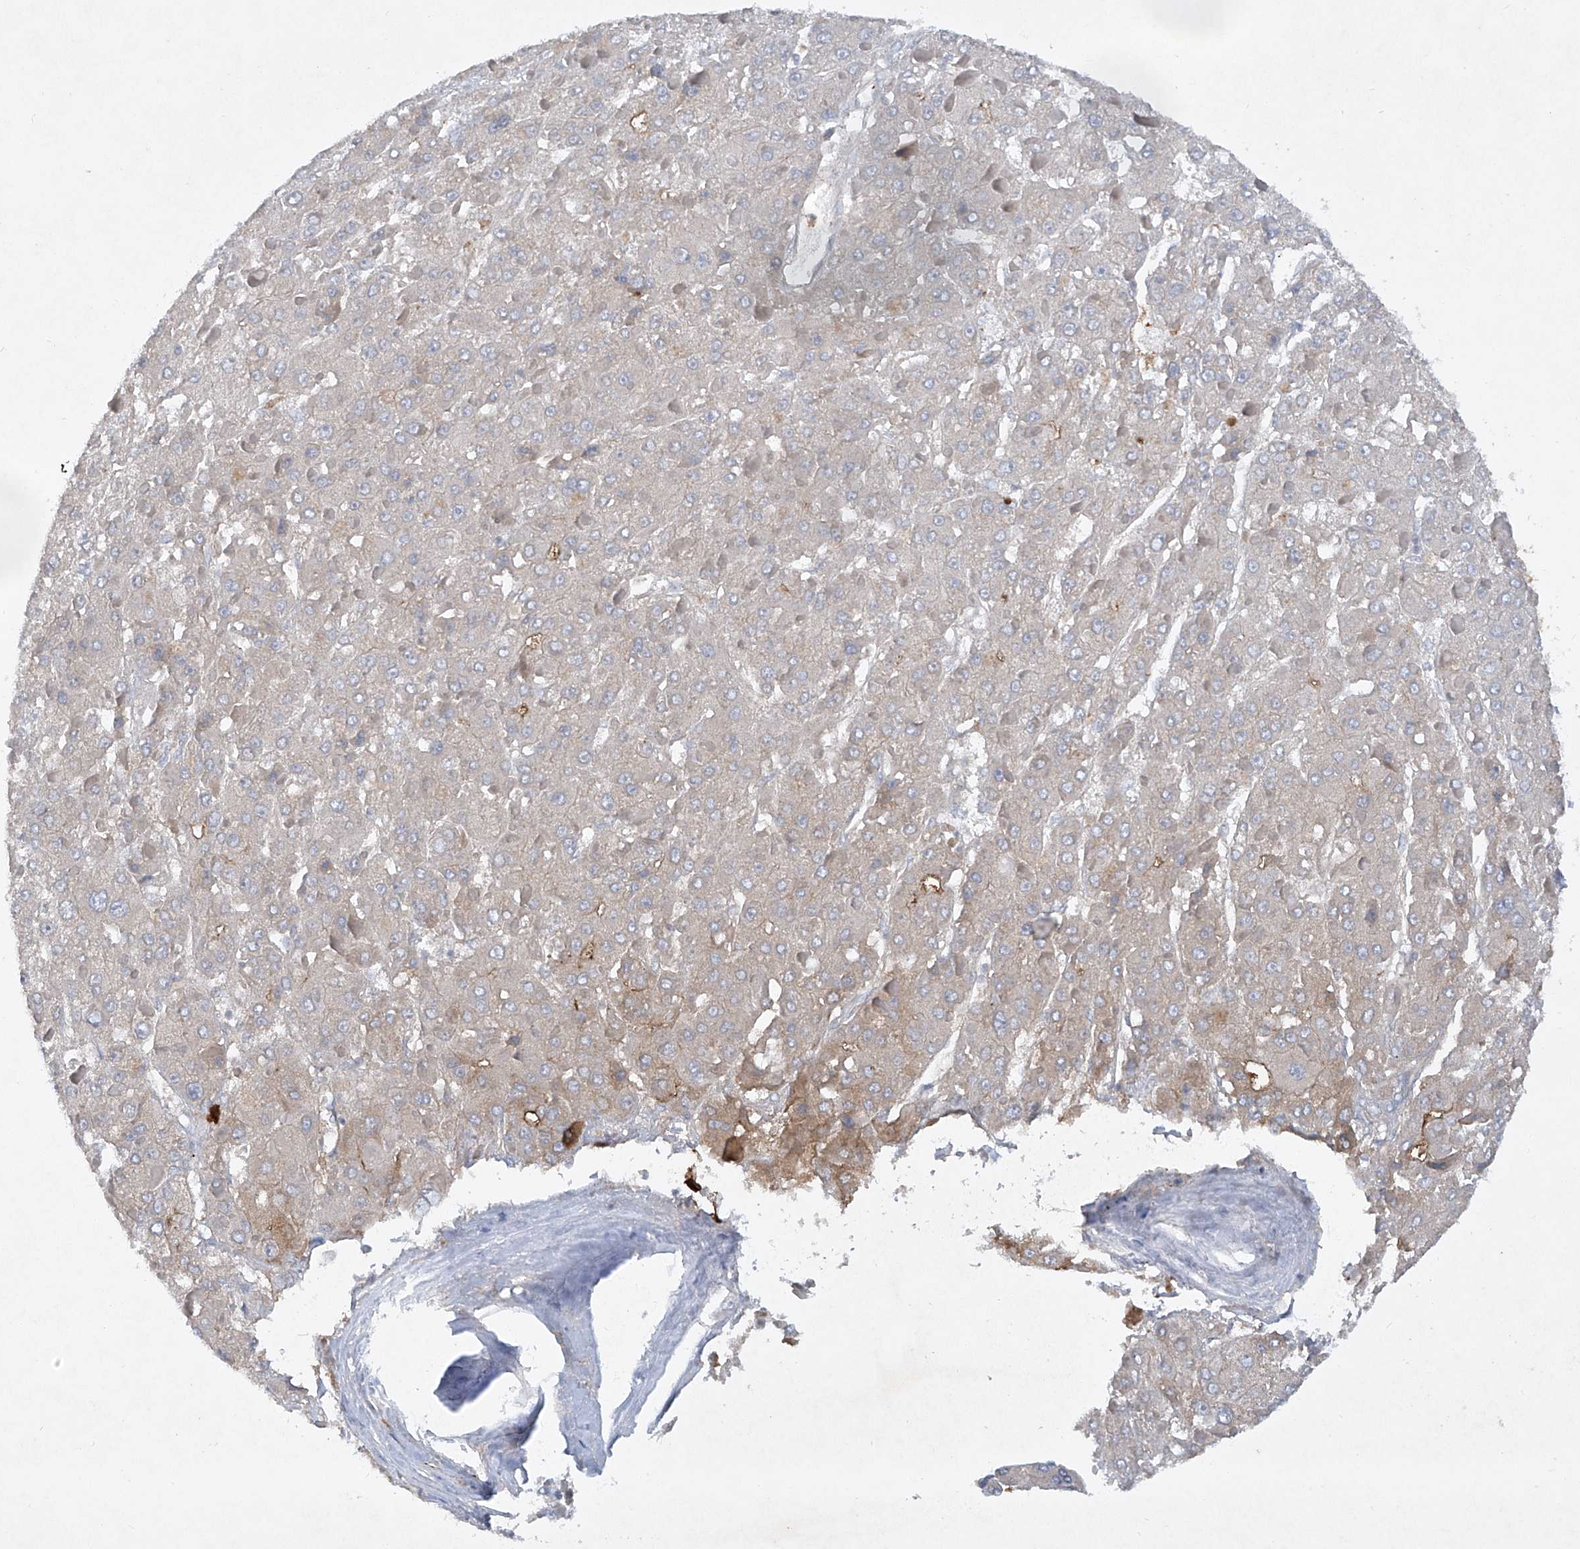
{"staining": {"intensity": "weak", "quantity": "25%-75%", "location": "cytoplasmic/membranous"}, "tissue": "liver cancer", "cell_type": "Tumor cells", "image_type": "cancer", "snomed": [{"axis": "morphology", "description": "Carcinoma, Hepatocellular, NOS"}, {"axis": "topography", "description": "Liver"}], "caption": "Liver cancer (hepatocellular carcinoma) stained with a brown dye shows weak cytoplasmic/membranous positive expression in about 25%-75% of tumor cells.", "gene": "HAS3", "patient": {"sex": "female", "age": 73}}